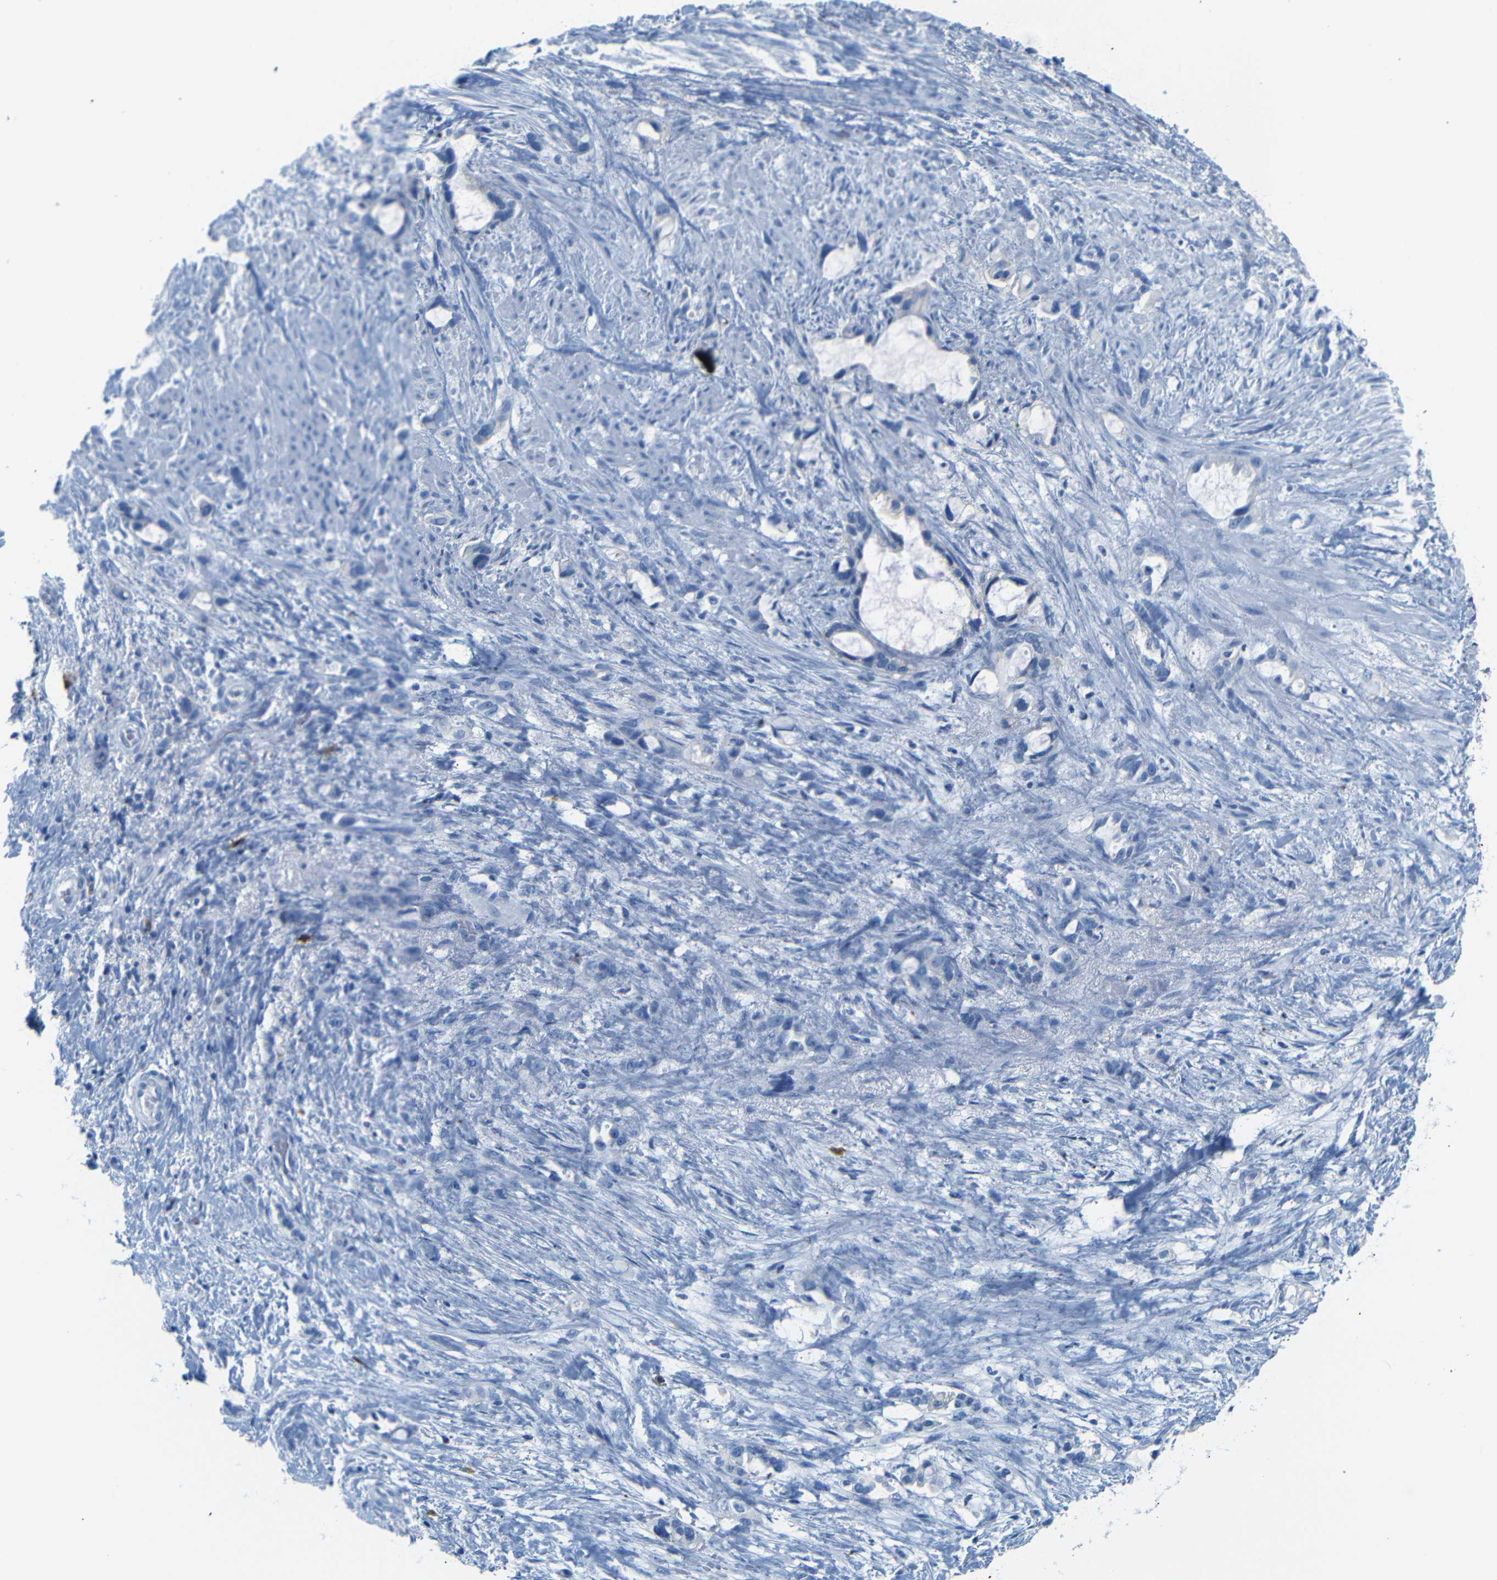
{"staining": {"intensity": "negative", "quantity": "none", "location": "none"}, "tissue": "liver cancer", "cell_type": "Tumor cells", "image_type": "cancer", "snomed": [{"axis": "morphology", "description": "Cholangiocarcinoma"}, {"axis": "topography", "description": "Liver"}], "caption": "Immunohistochemistry (IHC) image of human liver cholangiocarcinoma stained for a protein (brown), which shows no staining in tumor cells.", "gene": "FCRL1", "patient": {"sex": "female", "age": 65}}